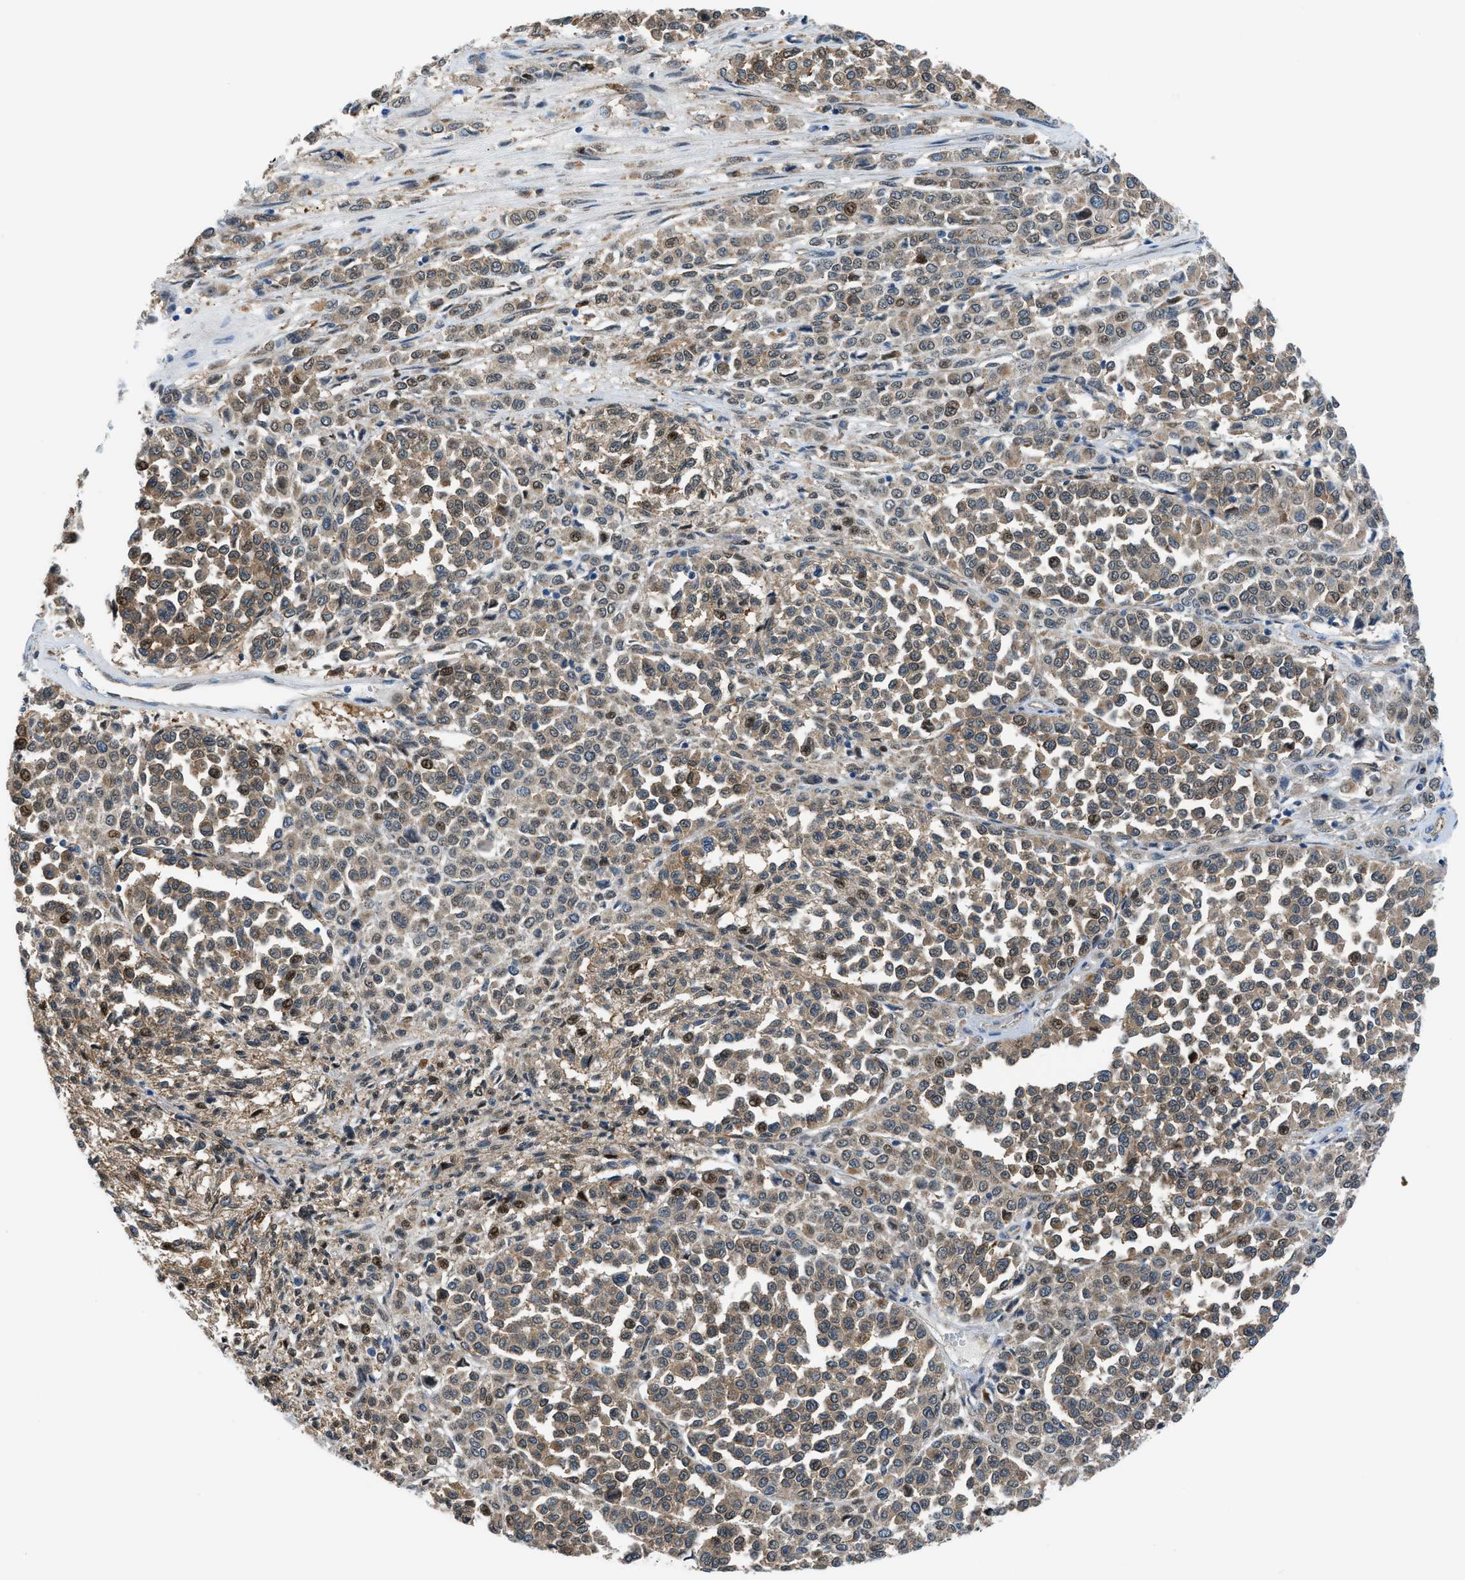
{"staining": {"intensity": "moderate", "quantity": ">75%", "location": "cytoplasmic/membranous,nuclear"}, "tissue": "melanoma", "cell_type": "Tumor cells", "image_type": "cancer", "snomed": [{"axis": "morphology", "description": "Malignant melanoma, Metastatic site"}, {"axis": "topography", "description": "Pancreas"}], "caption": "This photomicrograph reveals IHC staining of human melanoma, with medium moderate cytoplasmic/membranous and nuclear positivity in about >75% of tumor cells.", "gene": "YWHAE", "patient": {"sex": "female", "age": 30}}